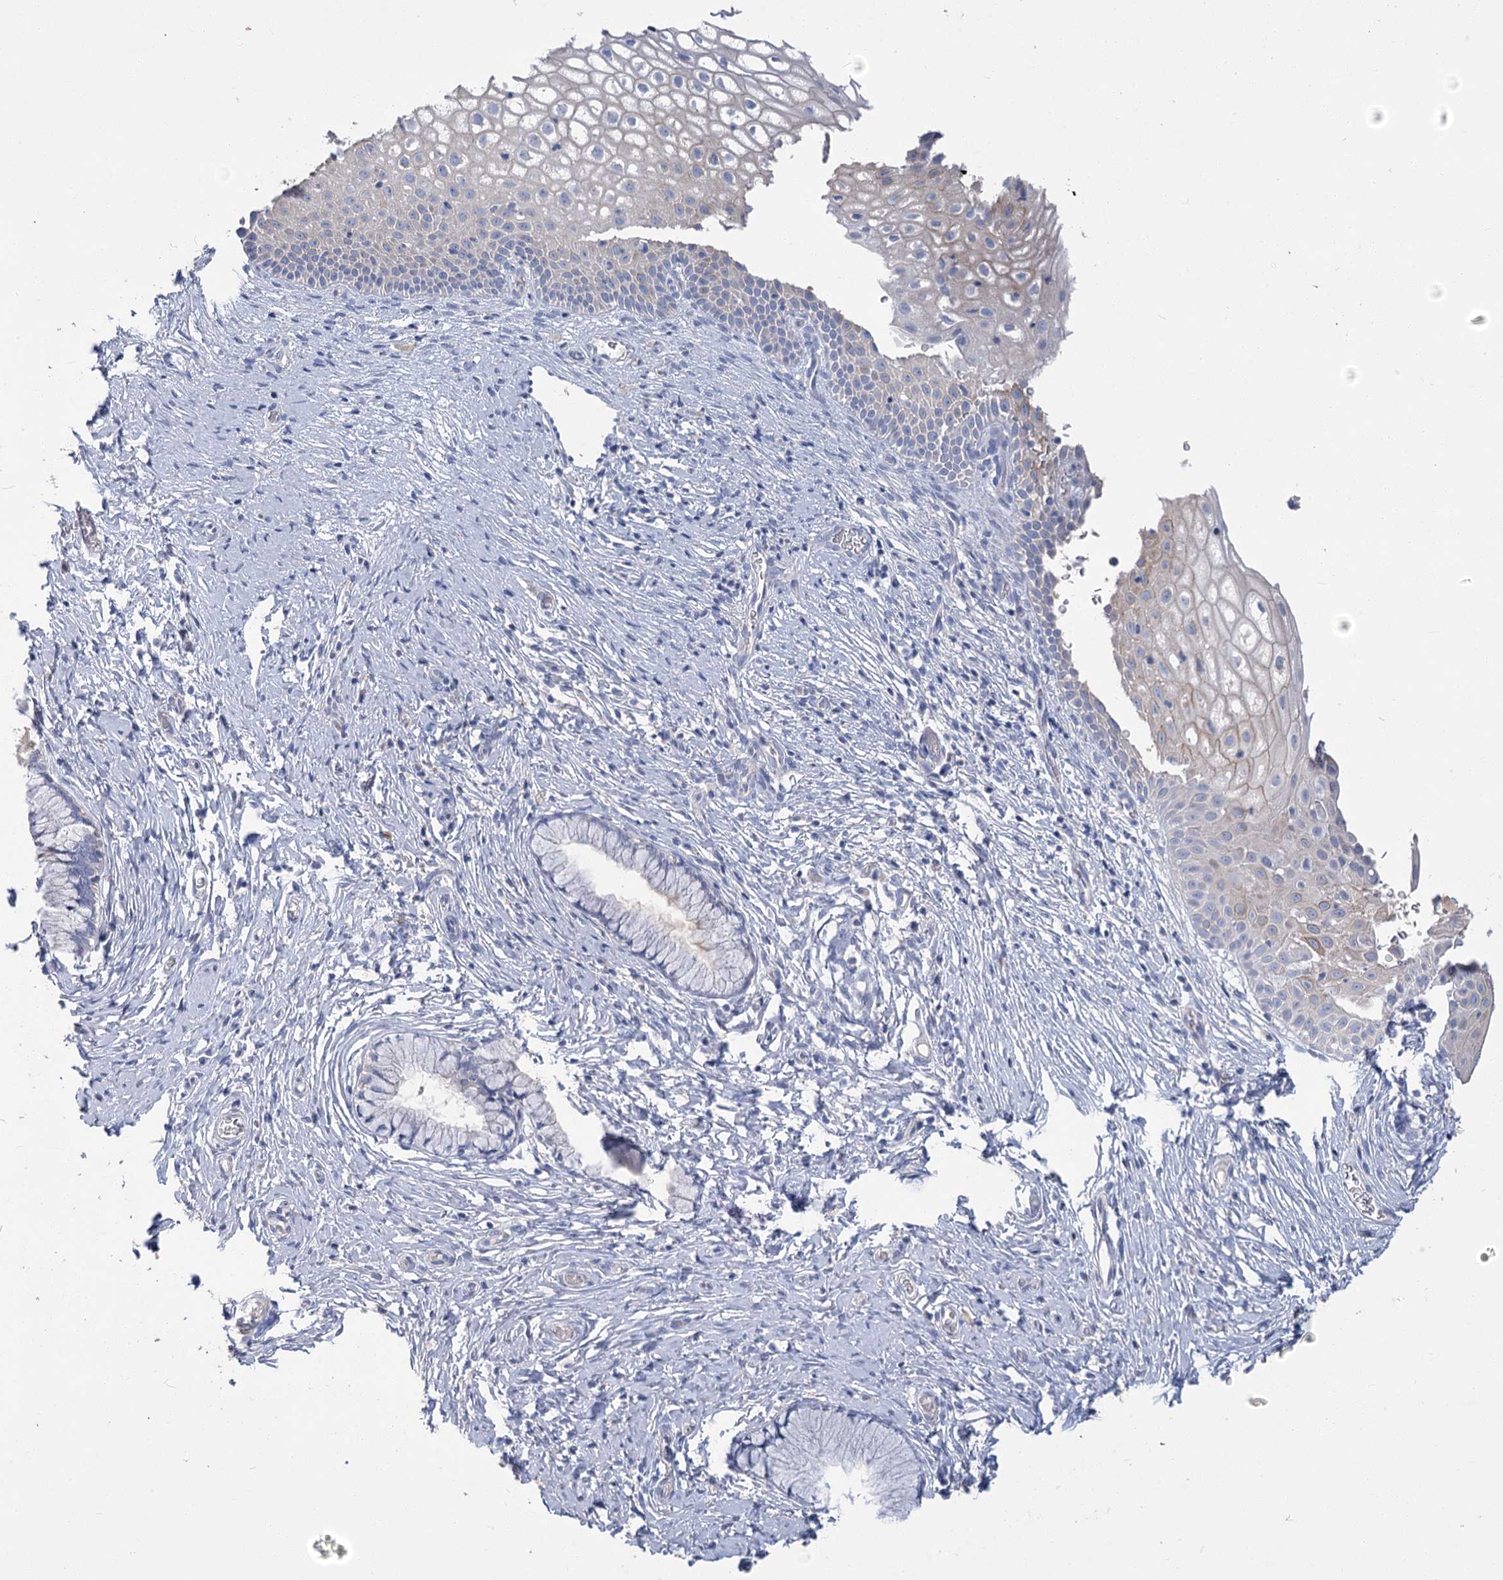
{"staining": {"intensity": "negative", "quantity": "none", "location": "none"}, "tissue": "cervix", "cell_type": "Glandular cells", "image_type": "normal", "snomed": [{"axis": "morphology", "description": "Normal tissue, NOS"}, {"axis": "topography", "description": "Cervix"}], "caption": "Immunohistochemistry of normal cervix reveals no positivity in glandular cells. (IHC, brightfield microscopy, high magnification).", "gene": "SLC9A3", "patient": {"sex": "female", "age": 33}}